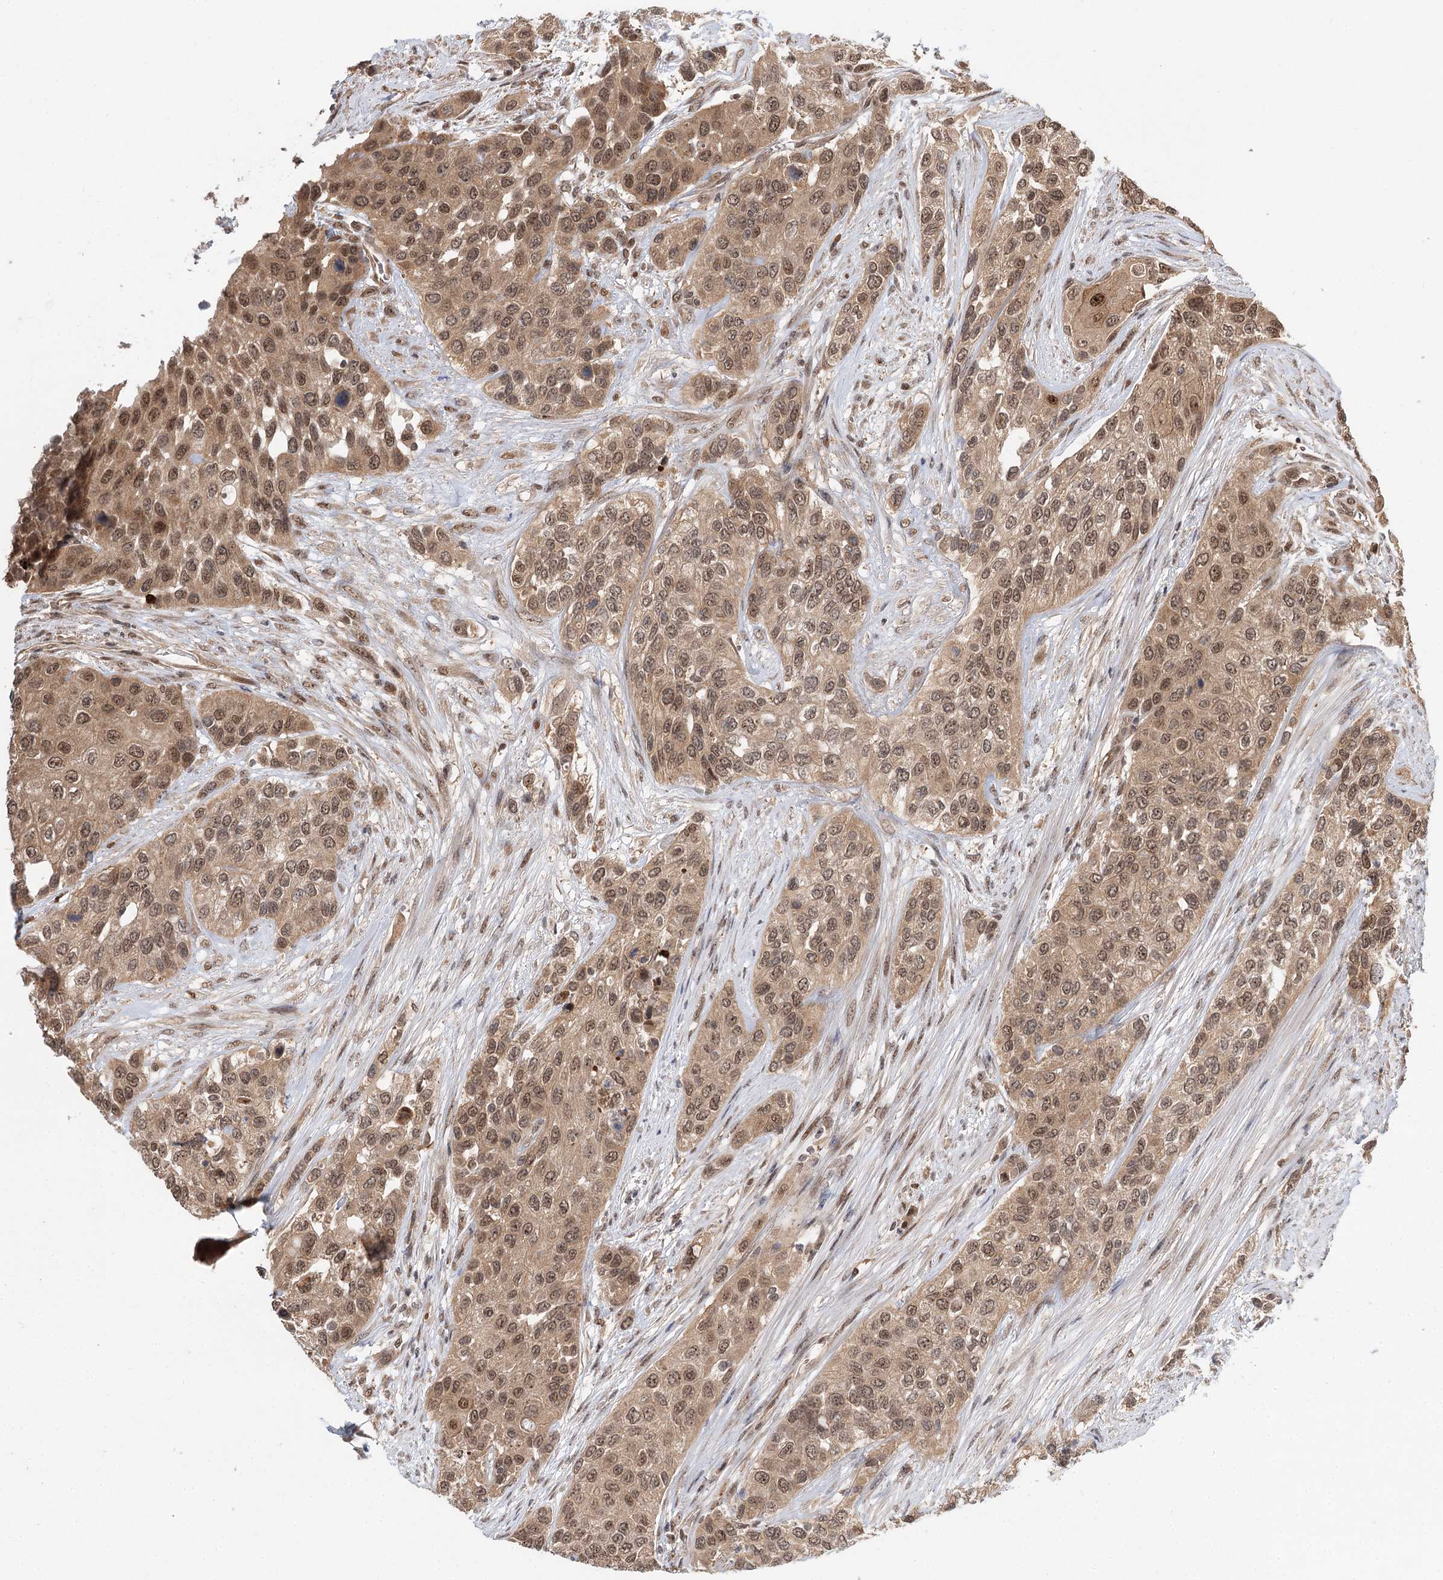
{"staining": {"intensity": "weak", "quantity": ">75%", "location": "cytoplasmic/membranous,nuclear"}, "tissue": "urothelial cancer", "cell_type": "Tumor cells", "image_type": "cancer", "snomed": [{"axis": "morphology", "description": "Normal tissue, NOS"}, {"axis": "morphology", "description": "Urothelial carcinoma, High grade"}, {"axis": "topography", "description": "Vascular tissue"}, {"axis": "topography", "description": "Urinary bladder"}], "caption": "Urothelial cancer stained with a protein marker exhibits weak staining in tumor cells.", "gene": "N6AMT1", "patient": {"sex": "female", "age": 56}}